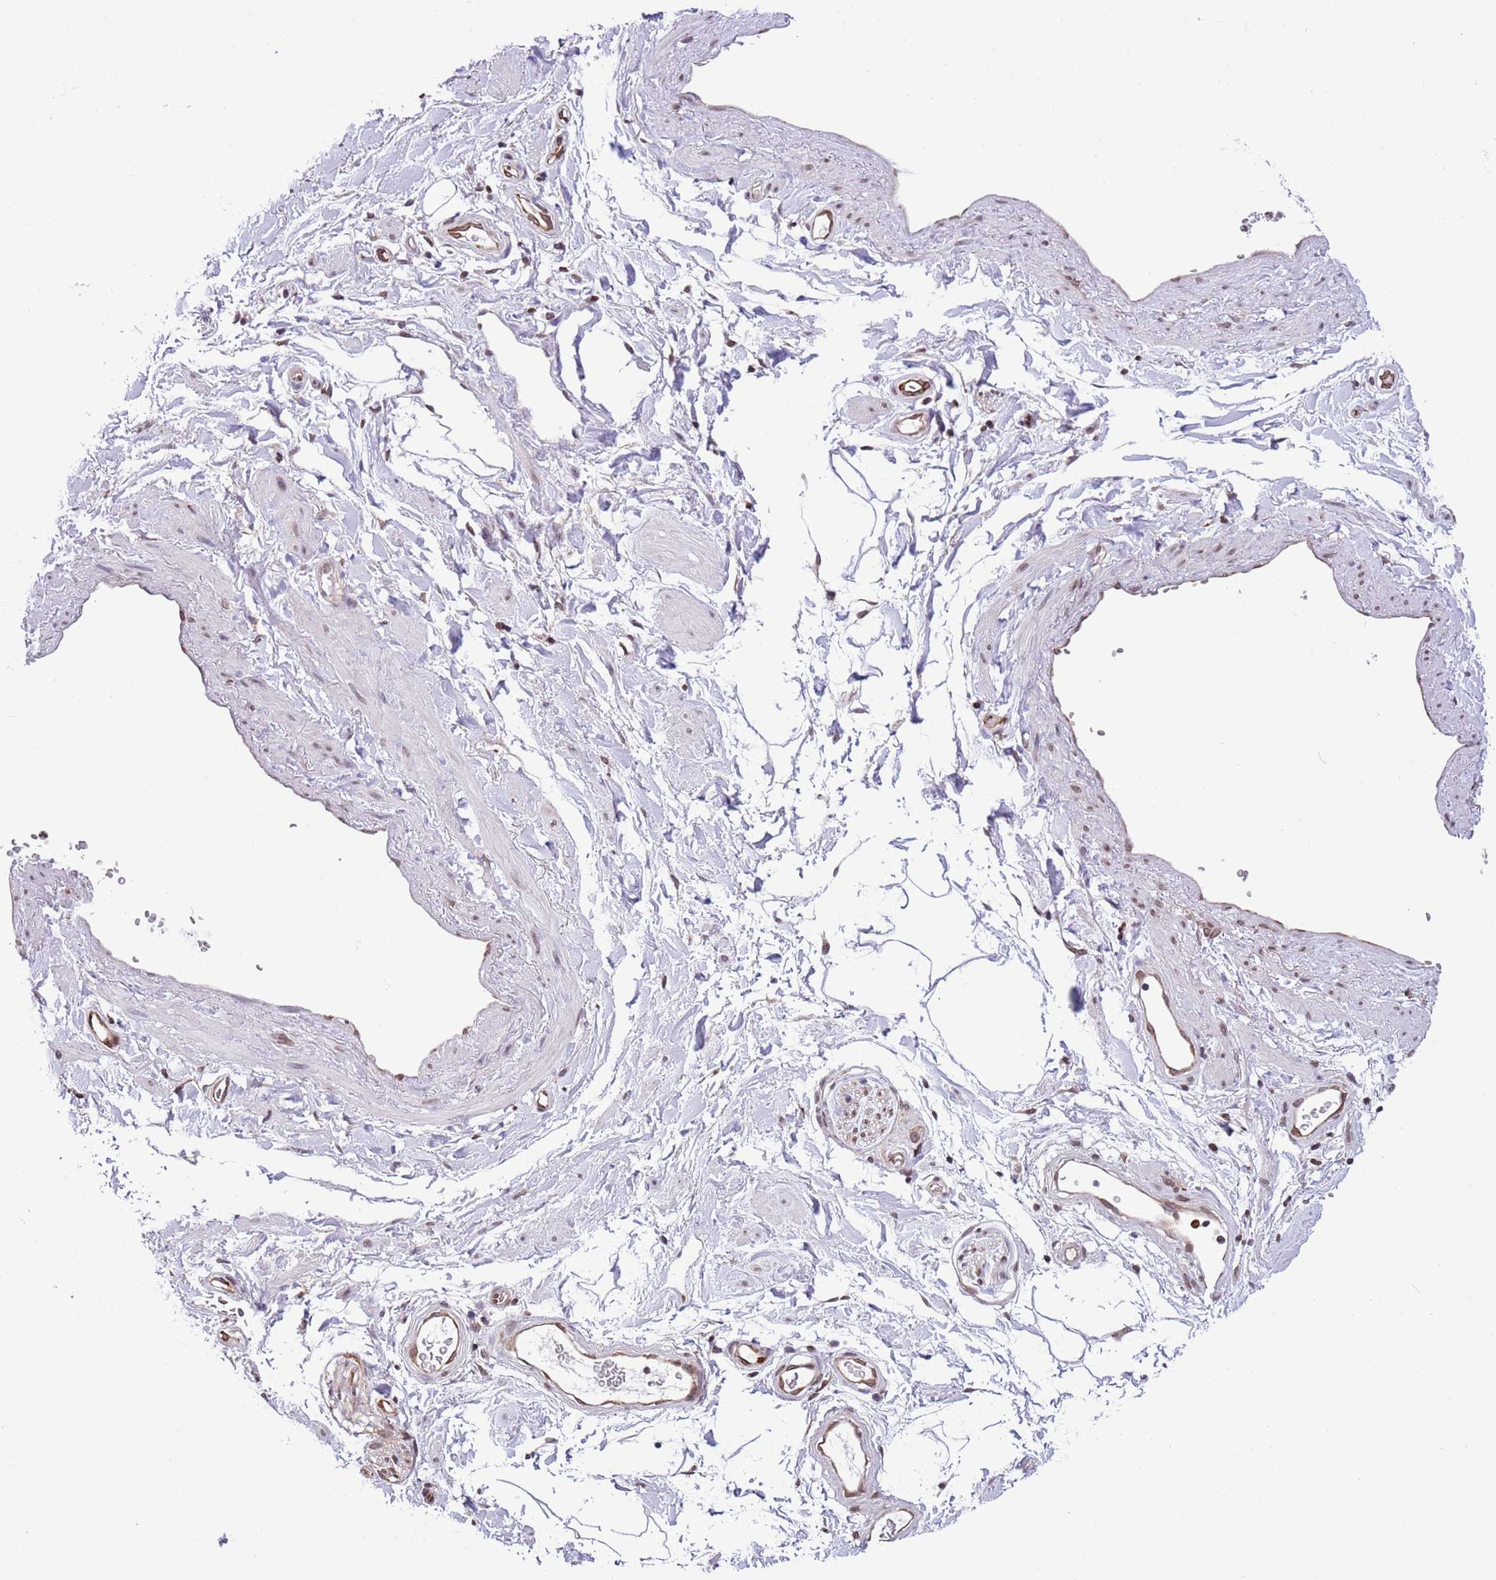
{"staining": {"intensity": "negative", "quantity": "none", "location": "none"}, "tissue": "adipose tissue", "cell_type": "Adipocytes", "image_type": "normal", "snomed": [{"axis": "morphology", "description": "Normal tissue, NOS"}, {"axis": "topography", "description": "Soft tissue"}, {"axis": "topography", "description": "Adipose tissue"}, {"axis": "topography", "description": "Vascular tissue"}, {"axis": "topography", "description": "Peripheral nerve tissue"}], "caption": "This is an immunohistochemistry (IHC) histopathology image of normal adipose tissue. There is no positivity in adipocytes.", "gene": "NRIP1", "patient": {"sex": "male", "age": 74}}